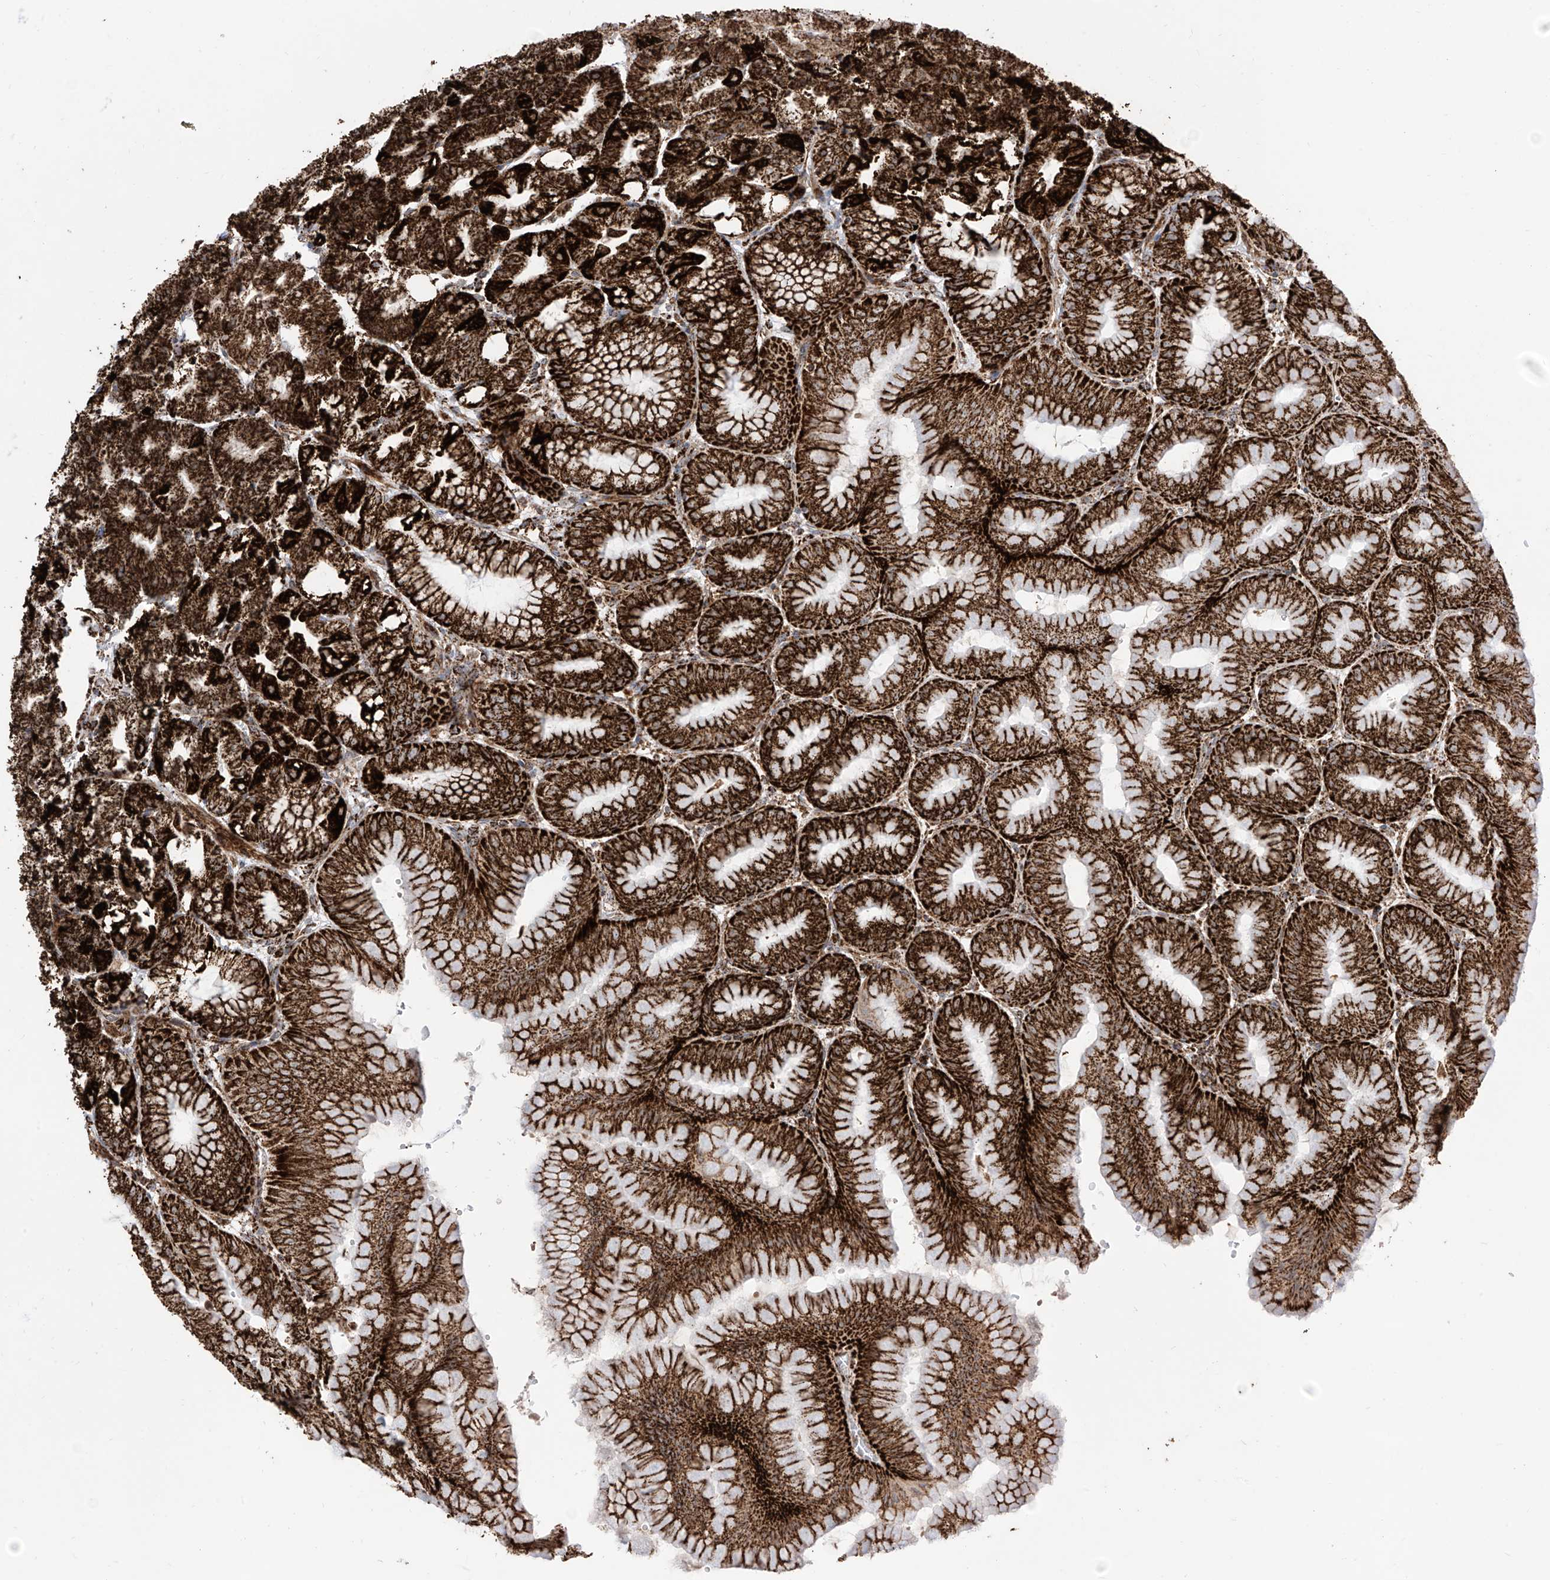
{"staining": {"intensity": "strong", "quantity": ">75%", "location": "cytoplasmic/membranous"}, "tissue": "stomach", "cell_type": "Glandular cells", "image_type": "normal", "snomed": [{"axis": "morphology", "description": "Normal tissue, NOS"}, {"axis": "topography", "description": "Stomach, lower"}], "caption": "Unremarkable stomach demonstrates strong cytoplasmic/membranous positivity in approximately >75% of glandular cells, visualized by immunohistochemistry. (Brightfield microscopy of DAB IHC at high magnification).", "gene": "COX5B", "patient": {"sex": "male", "age": 71}}